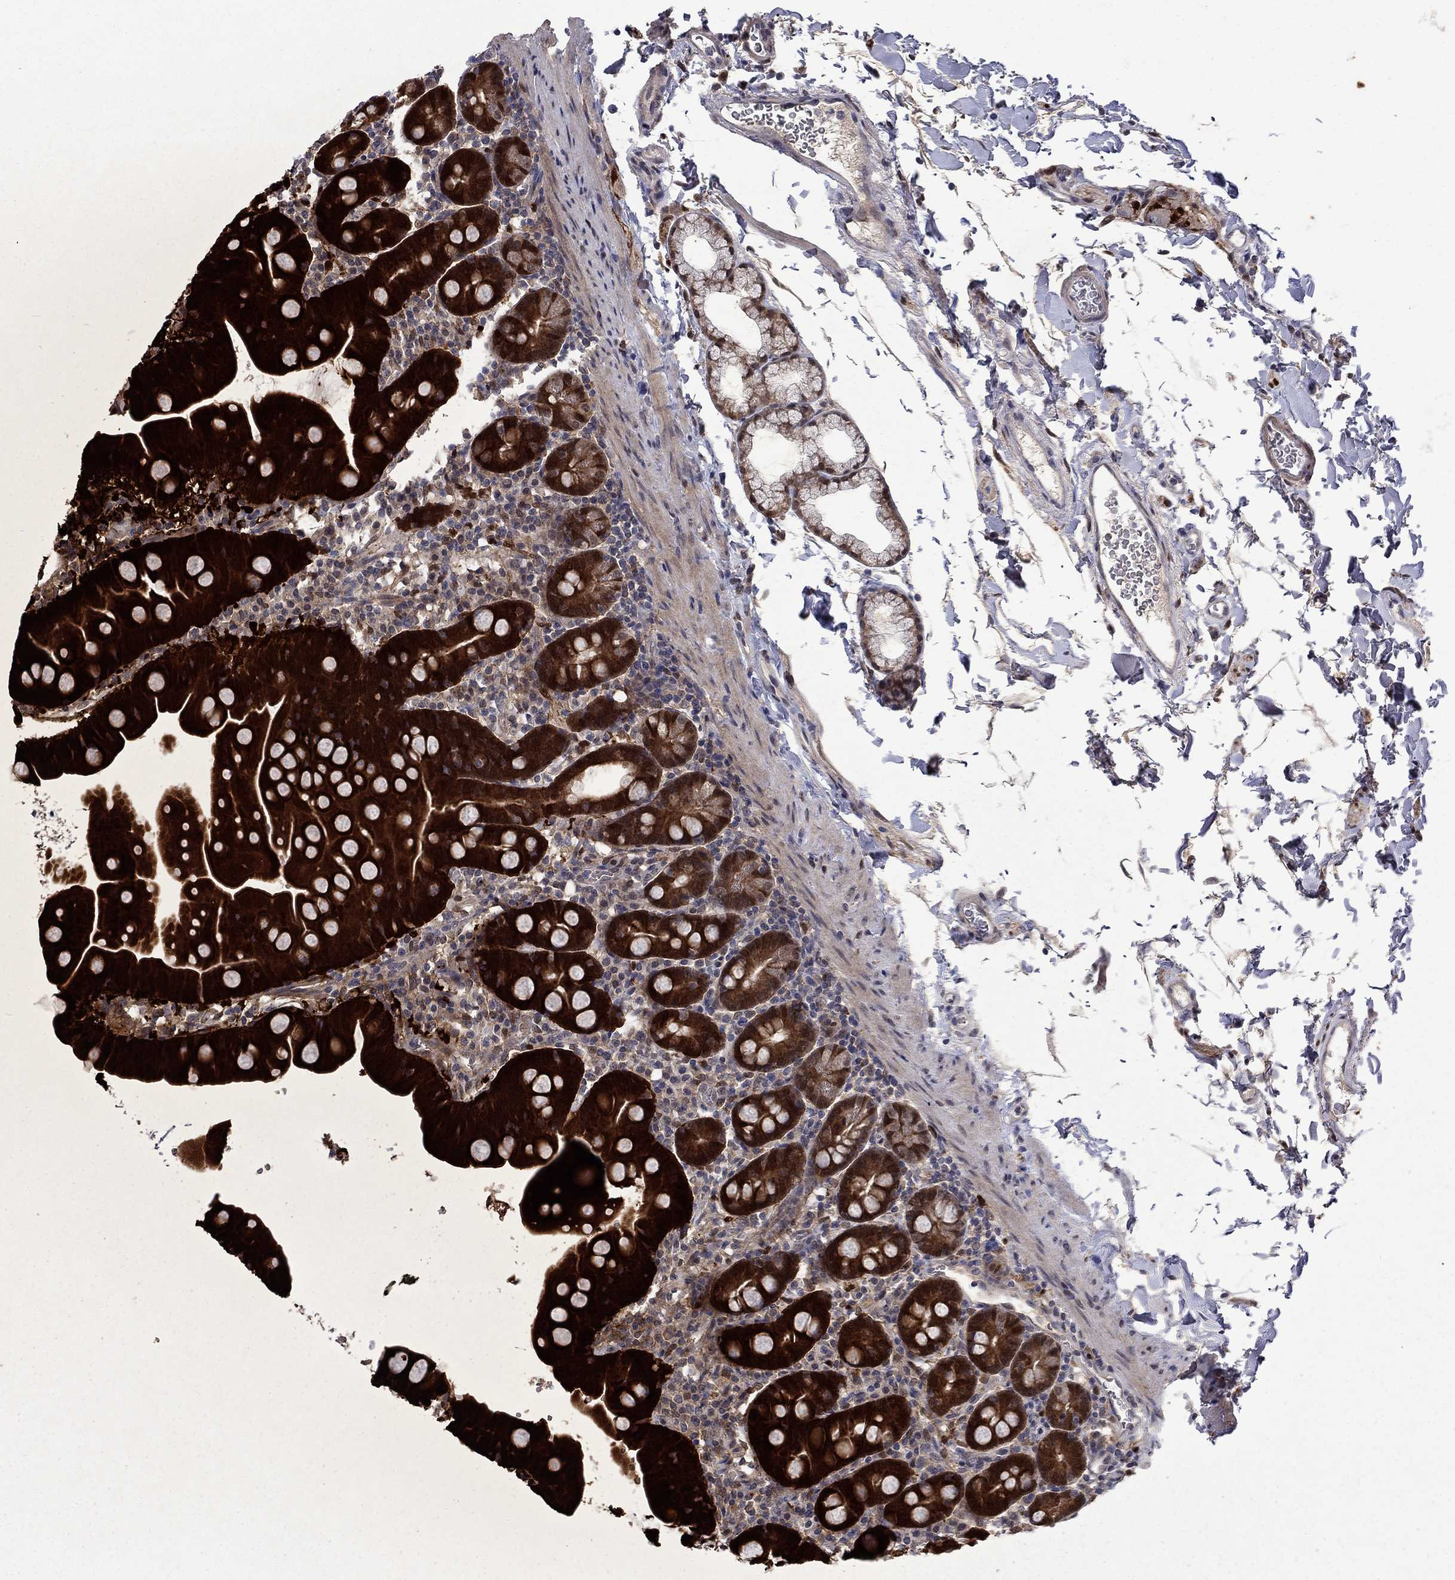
{"staining": {"intensity": "strong", "quantity": ">75%", "location": "cytoplasmic/membranous"}, "tissue": "duodenum", "cell_type": "Glandular cells", "image_type": "normal", "snomed": [{"axis": "morphology", "description": "Normal tissue, NOS"}, {"axis": "topography", "description": "Duodenum"}], "caption": "IHC of unremarkable duodenum shows high levels of strong cytoplasmic/membranous positivity in approximately >75% of glandular cells.", "gene": "CBR1", "patient": {"sex": "male", "age": 59}}